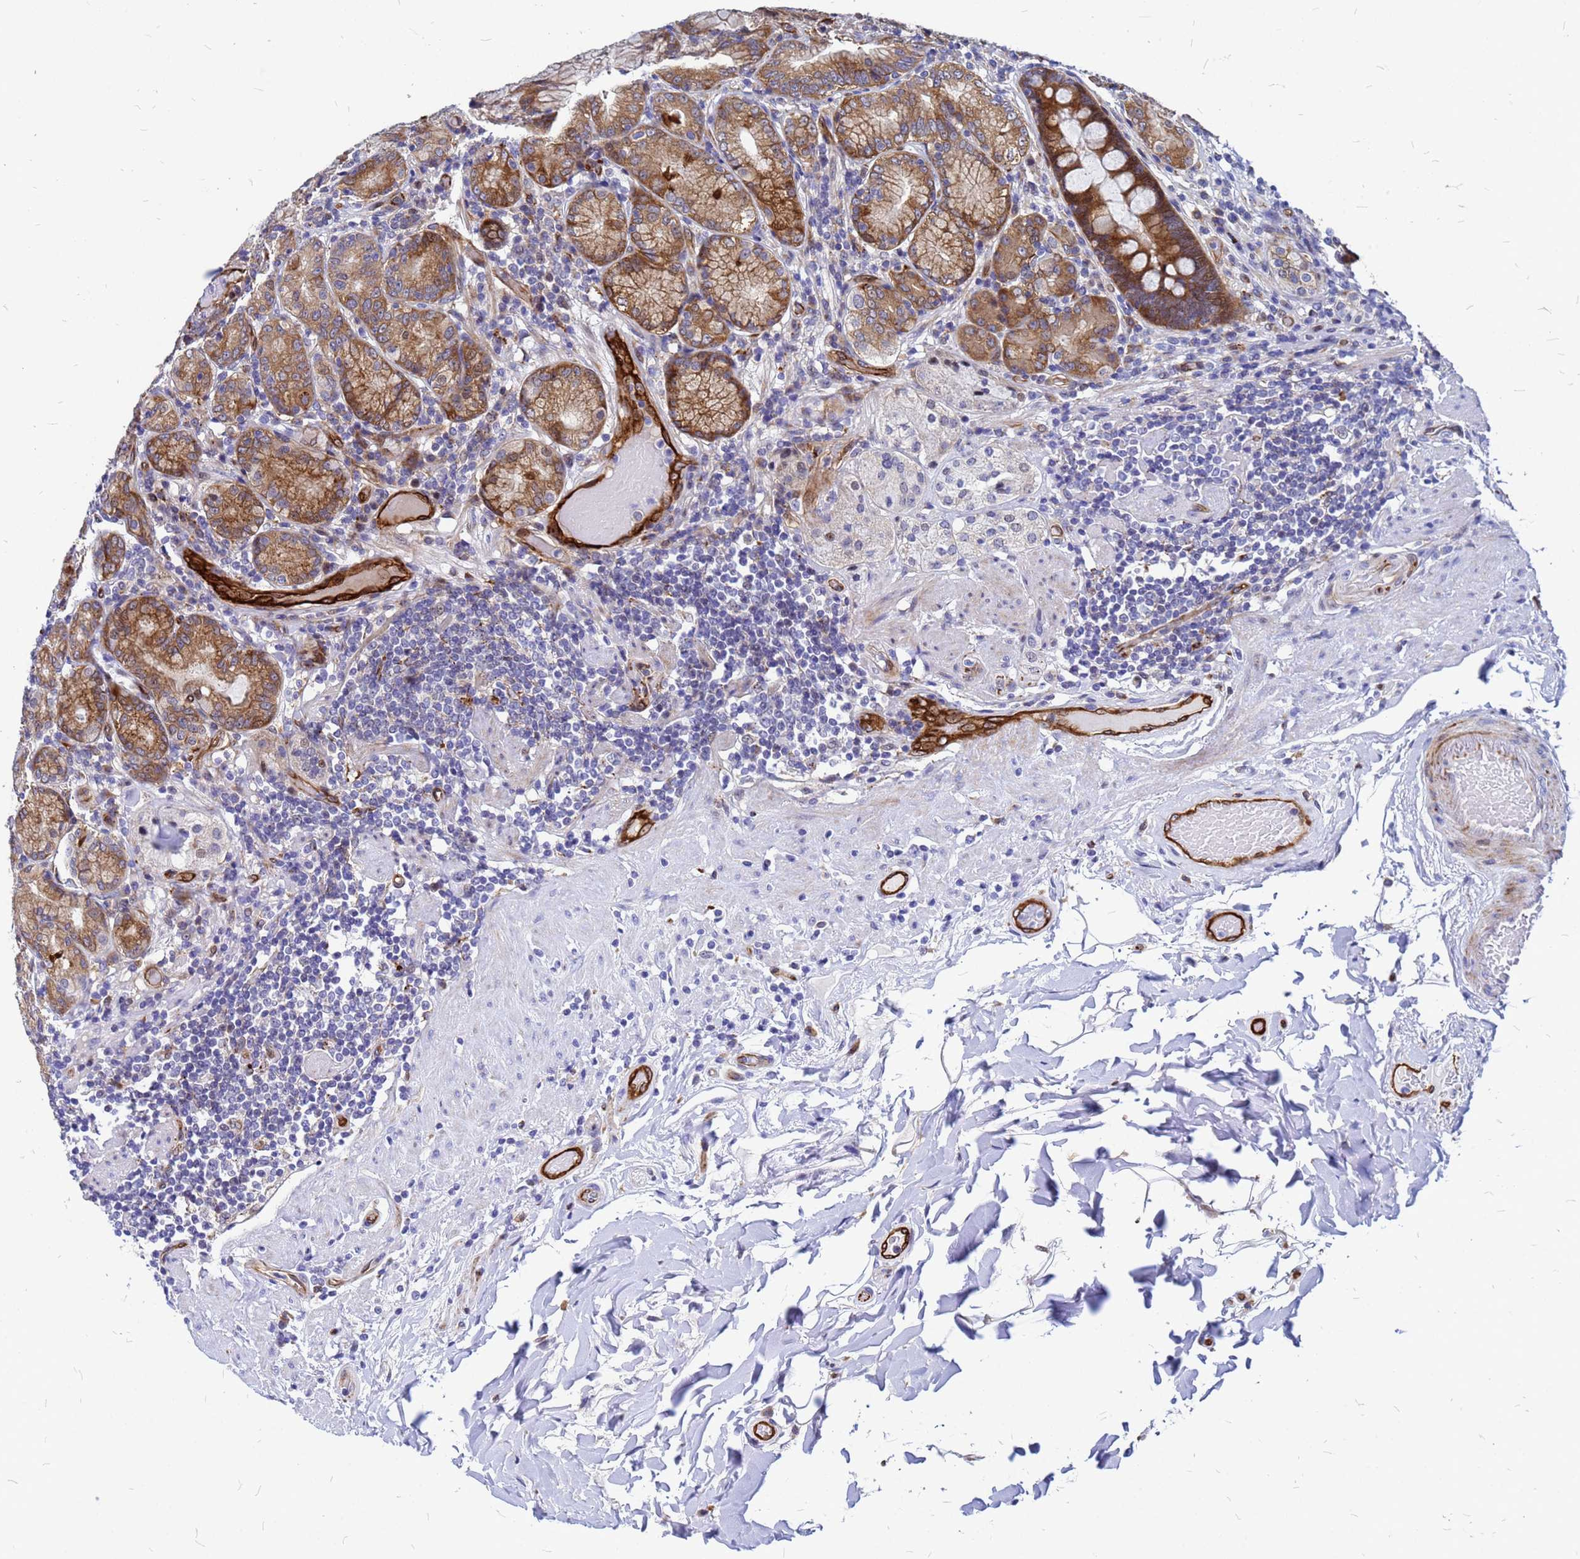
{"staining": {"intensity": "strong", "quantity": ">75%", "location": "cytoplasmic/membranous"}, "tissue": "stomach", "cell_type": "Glandular cells", "image_type": "normal", "snomed": [{"axis": "morphology", "description": "Normal tissue, NOS"}, {"axis": "topography", "description": "Stomach, upper"}, {"axis": "topography", "description": "Stomach, lower"}], "caption": "Protein positivity by immunohistochemistry demonstrates strong cytoplasmic/membranous positivity in approximately >75% of glandular cells in normal stomach.", "gene": "NOSTRIN", "patient": {"sex": "female", "age": 76}}